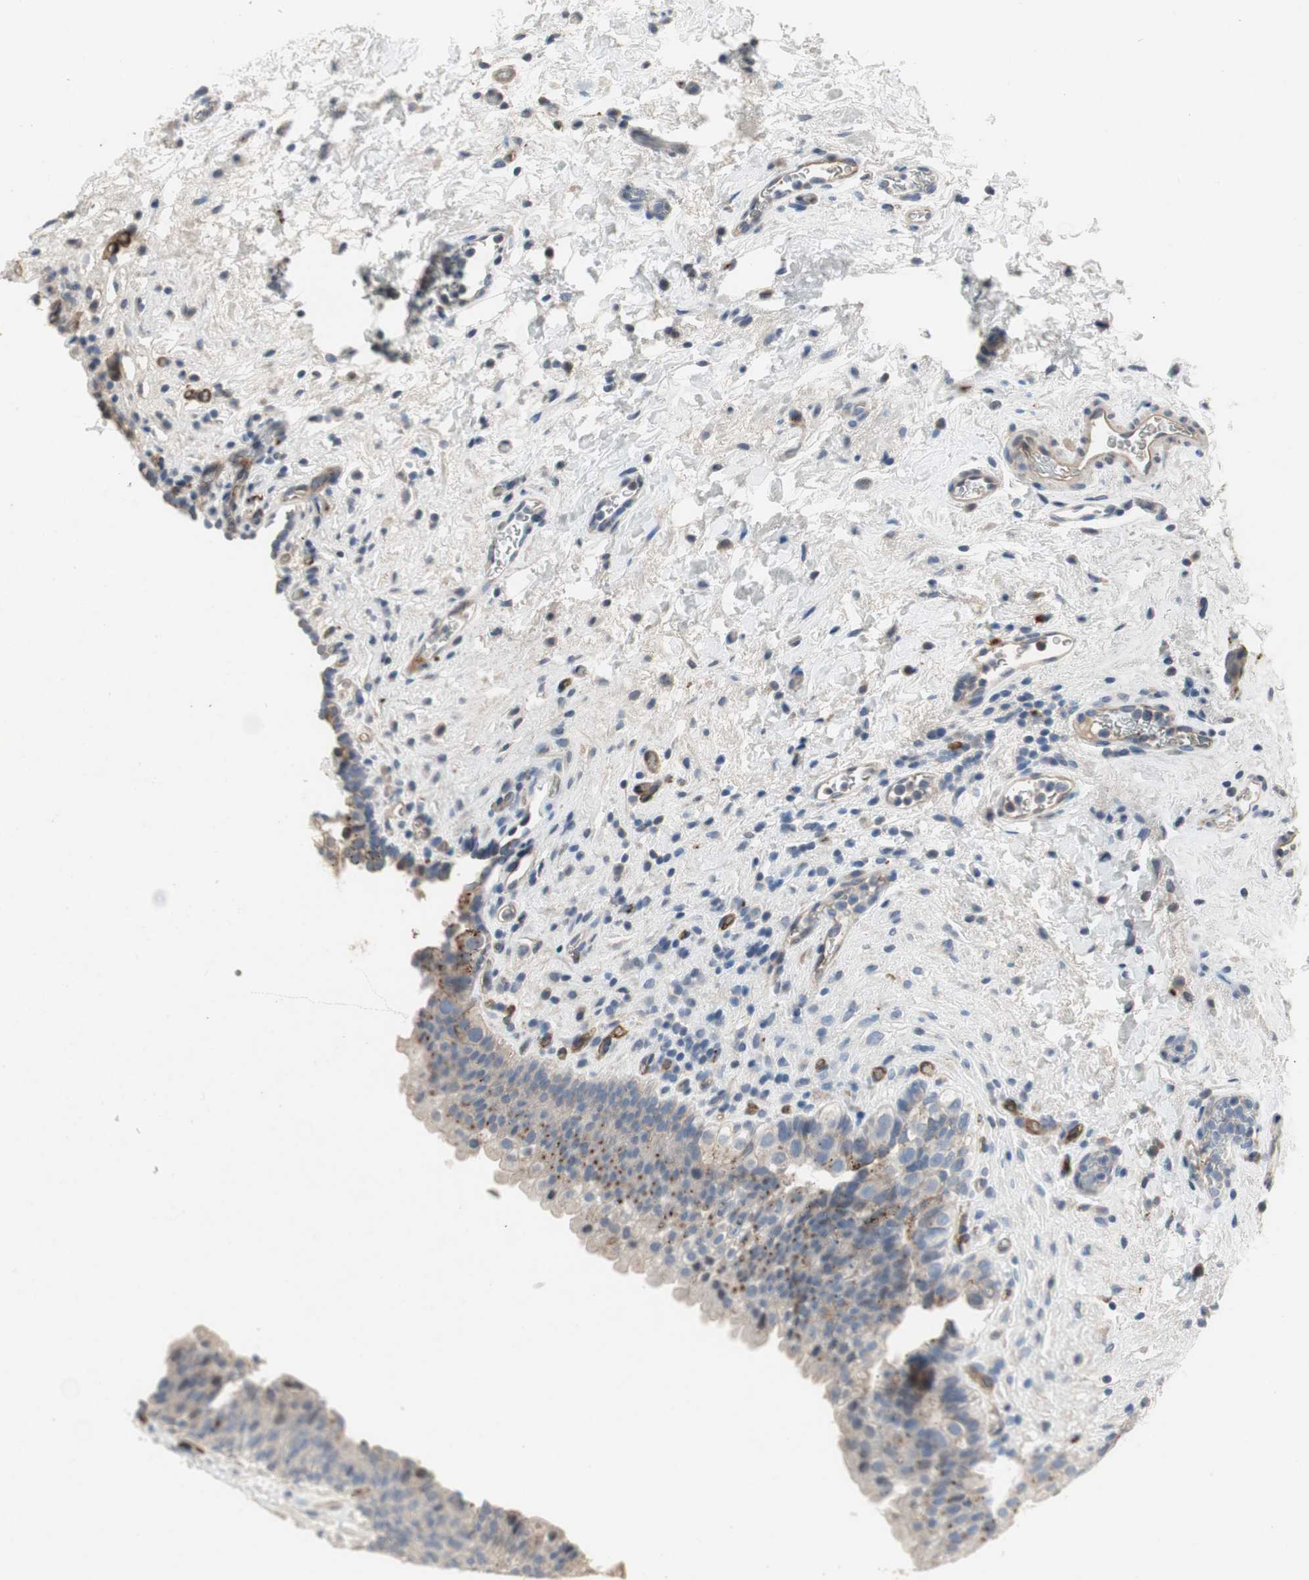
{"staining": {"intensity": "moderate", "quantity": "<25%", "location": "cytoplasmic/membranous"}, "tissue": "urinary bladder", "cell_type": "Urothelial cells", "image_type": "normal", "snomed": [{"axis": "morphology", "description": "Normal tissue, NOS"}, {"axis": "topography", "description": "Urinary bladder"}], "caption": "Immunohistochemistry micrograph of benign urinary bladder: urinary bladder stained using immunohistochemistry (IHC) exhibits low levels of moderate protein expression localized specifically in the cytoplasmic/membranous of urothelial cells, appearing as a cytoplasmic/membranous brown color.", "gene": "ALPL", "patient": {"sex": "female", "age": 64}}